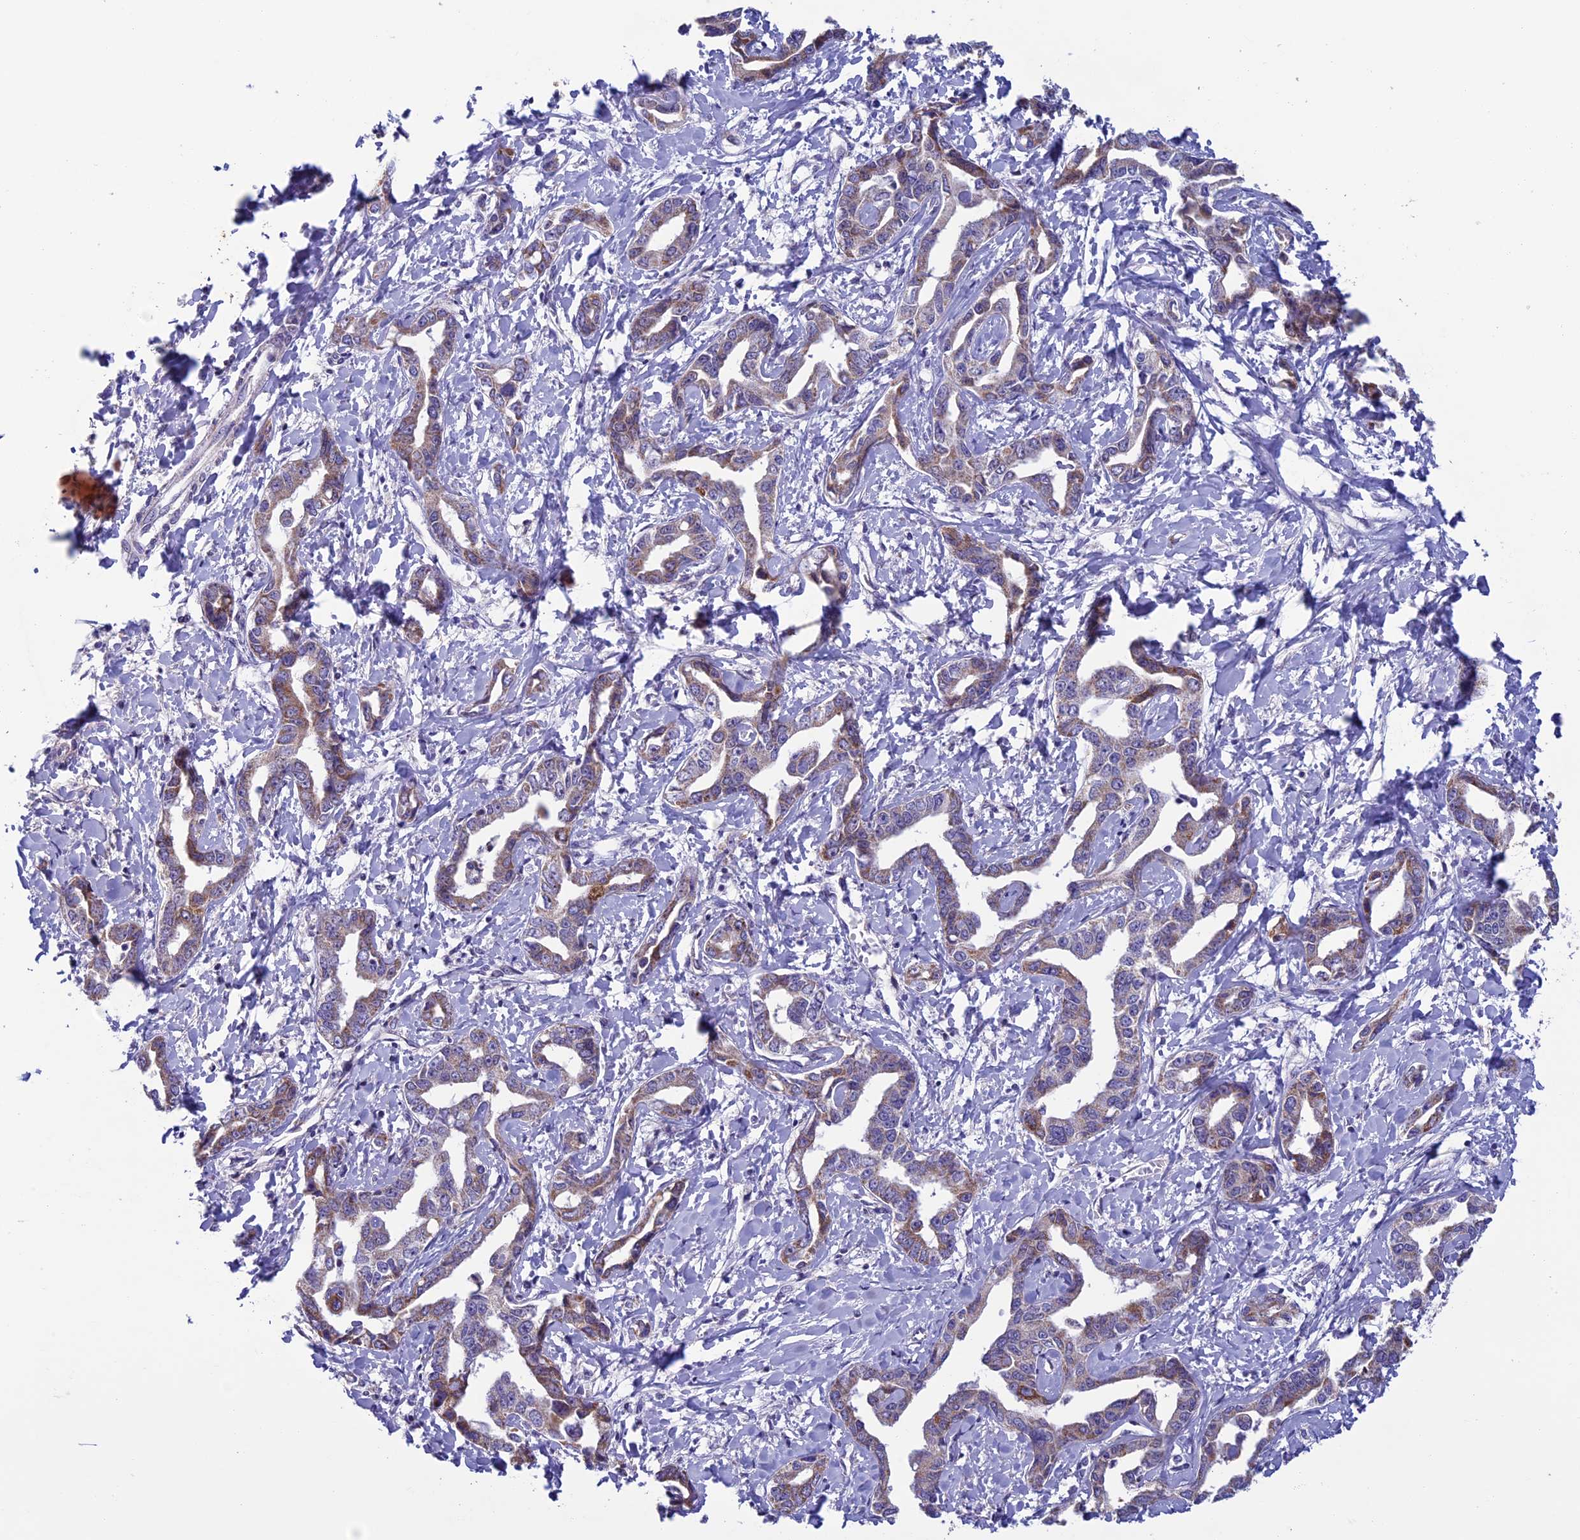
{"staining": {"intensity": "weak", "quantity": ">75%", "location": "cytoplasmic/membranous"}, "tissue": "liver cancer", "cell_type": "Tumor cells", "image_type": "cancer", "snomed": [{"axis": "morphology", "description": "Cholangiocarcinoma"}, {"axis": "topography", "description": "Liver"}], "caption": "The immunohistochemical stain highlights weak cytoplasmic/membranous positivity in tumor cells of liver cancer tissue. (DAB (3,3'-diaminobenzidine) IHC, brown staining for protein, blue staining for nuclei).", "gene": "MFSD12", "patient": {"sex": "male", "age": 59}}